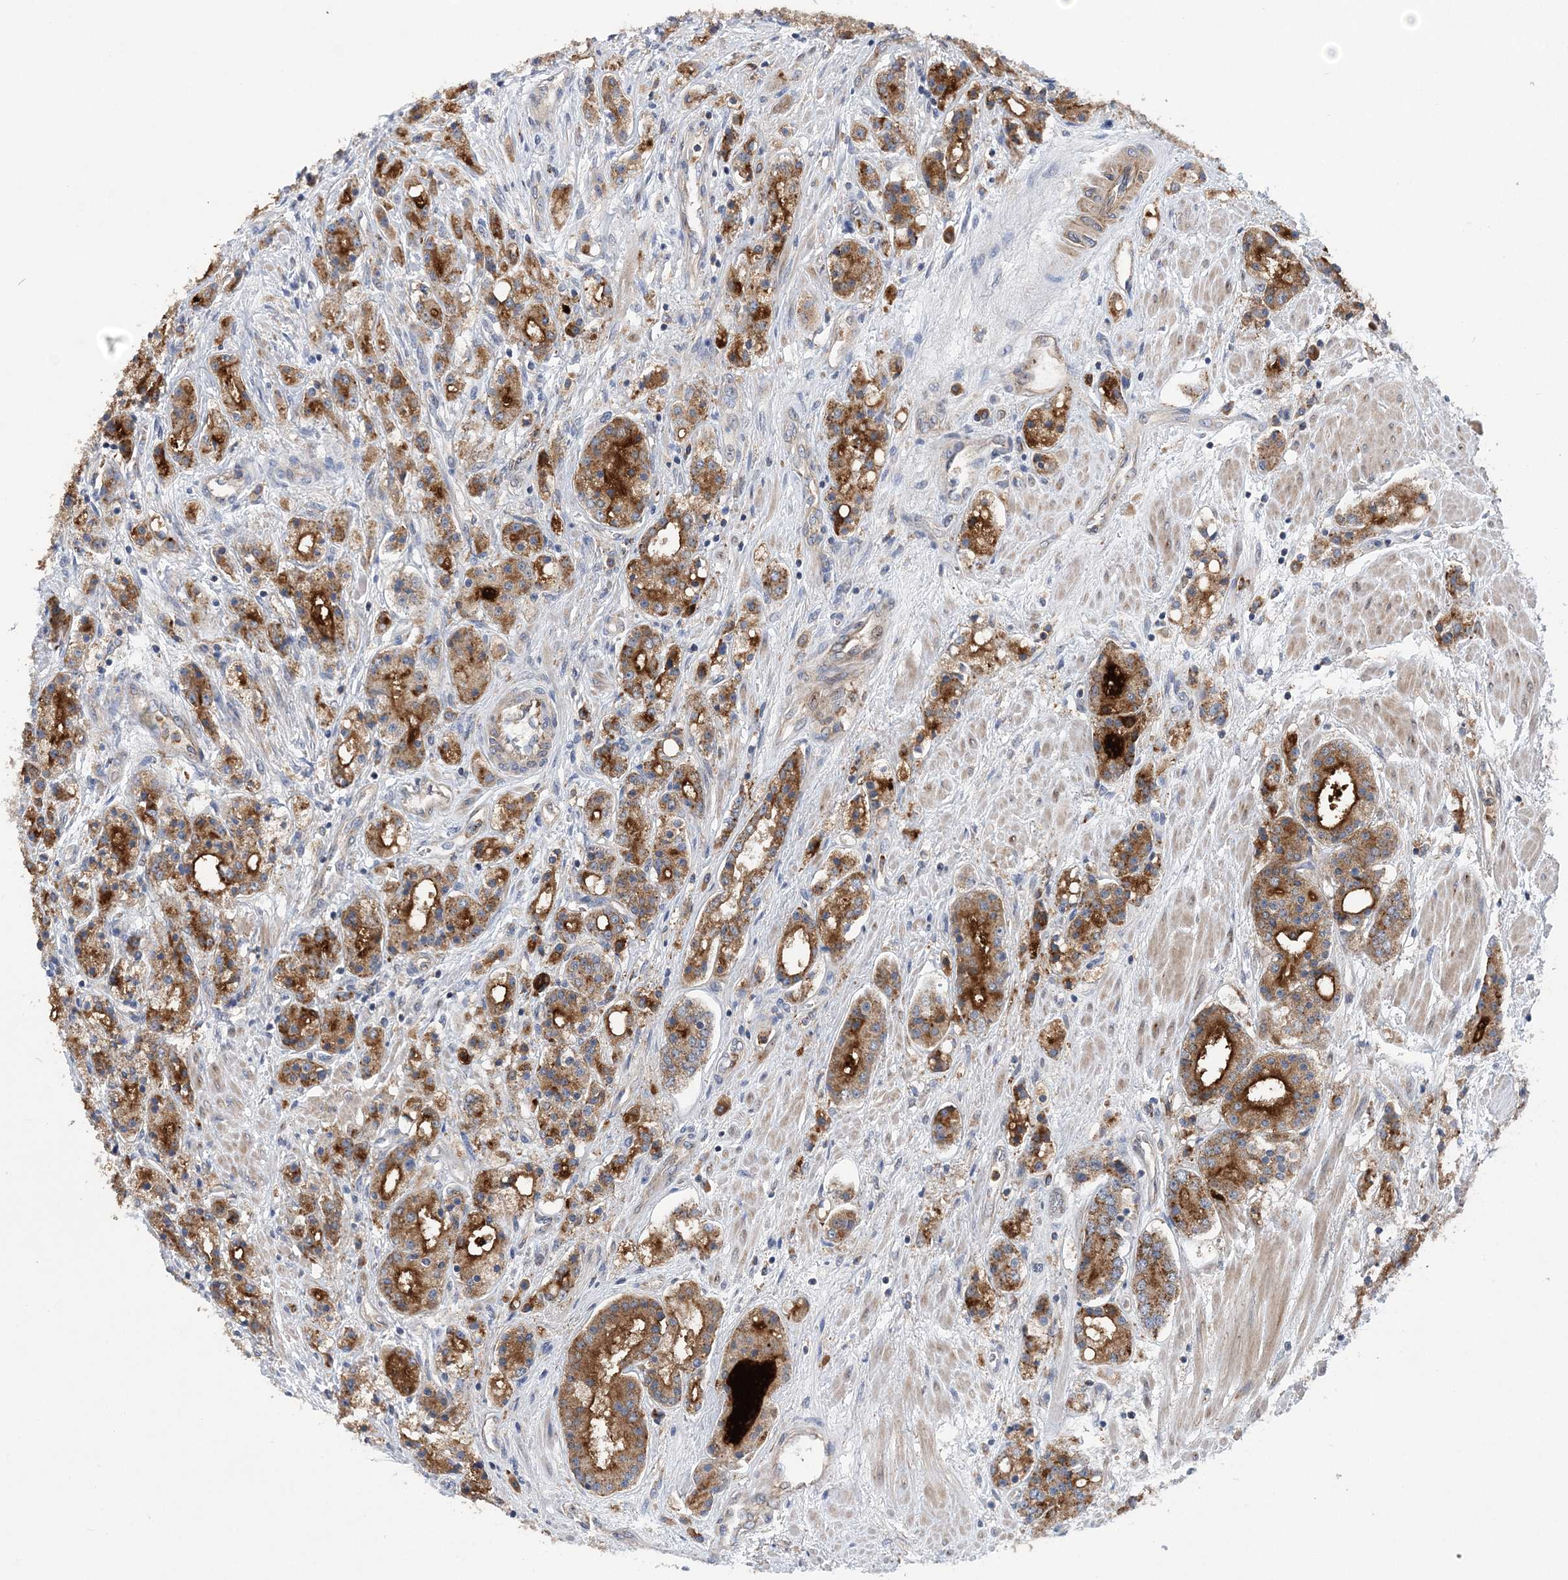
{"staining": {"intensity": "moderate", "quantity": ">75%", "location": "cytoplasmic/membranous"}, "tissue": "prostate cancer", "cell_type": "Tumor cells", "image_type": "cancer", "snomed": [{"axis": "morphology", "description": "Adenocarcinoma, High grade"}, {"axis": "topography", "description": "Prostate"}], "caption": "Moderate cytoplasmic/membranous positivity for a protein is seen in approximately >75% of tumor cells of prostate high-grade adenocarcinoma using IHC.", "gene": "PTTG1IP", "patient": {"sex": "male", "age": 60}}